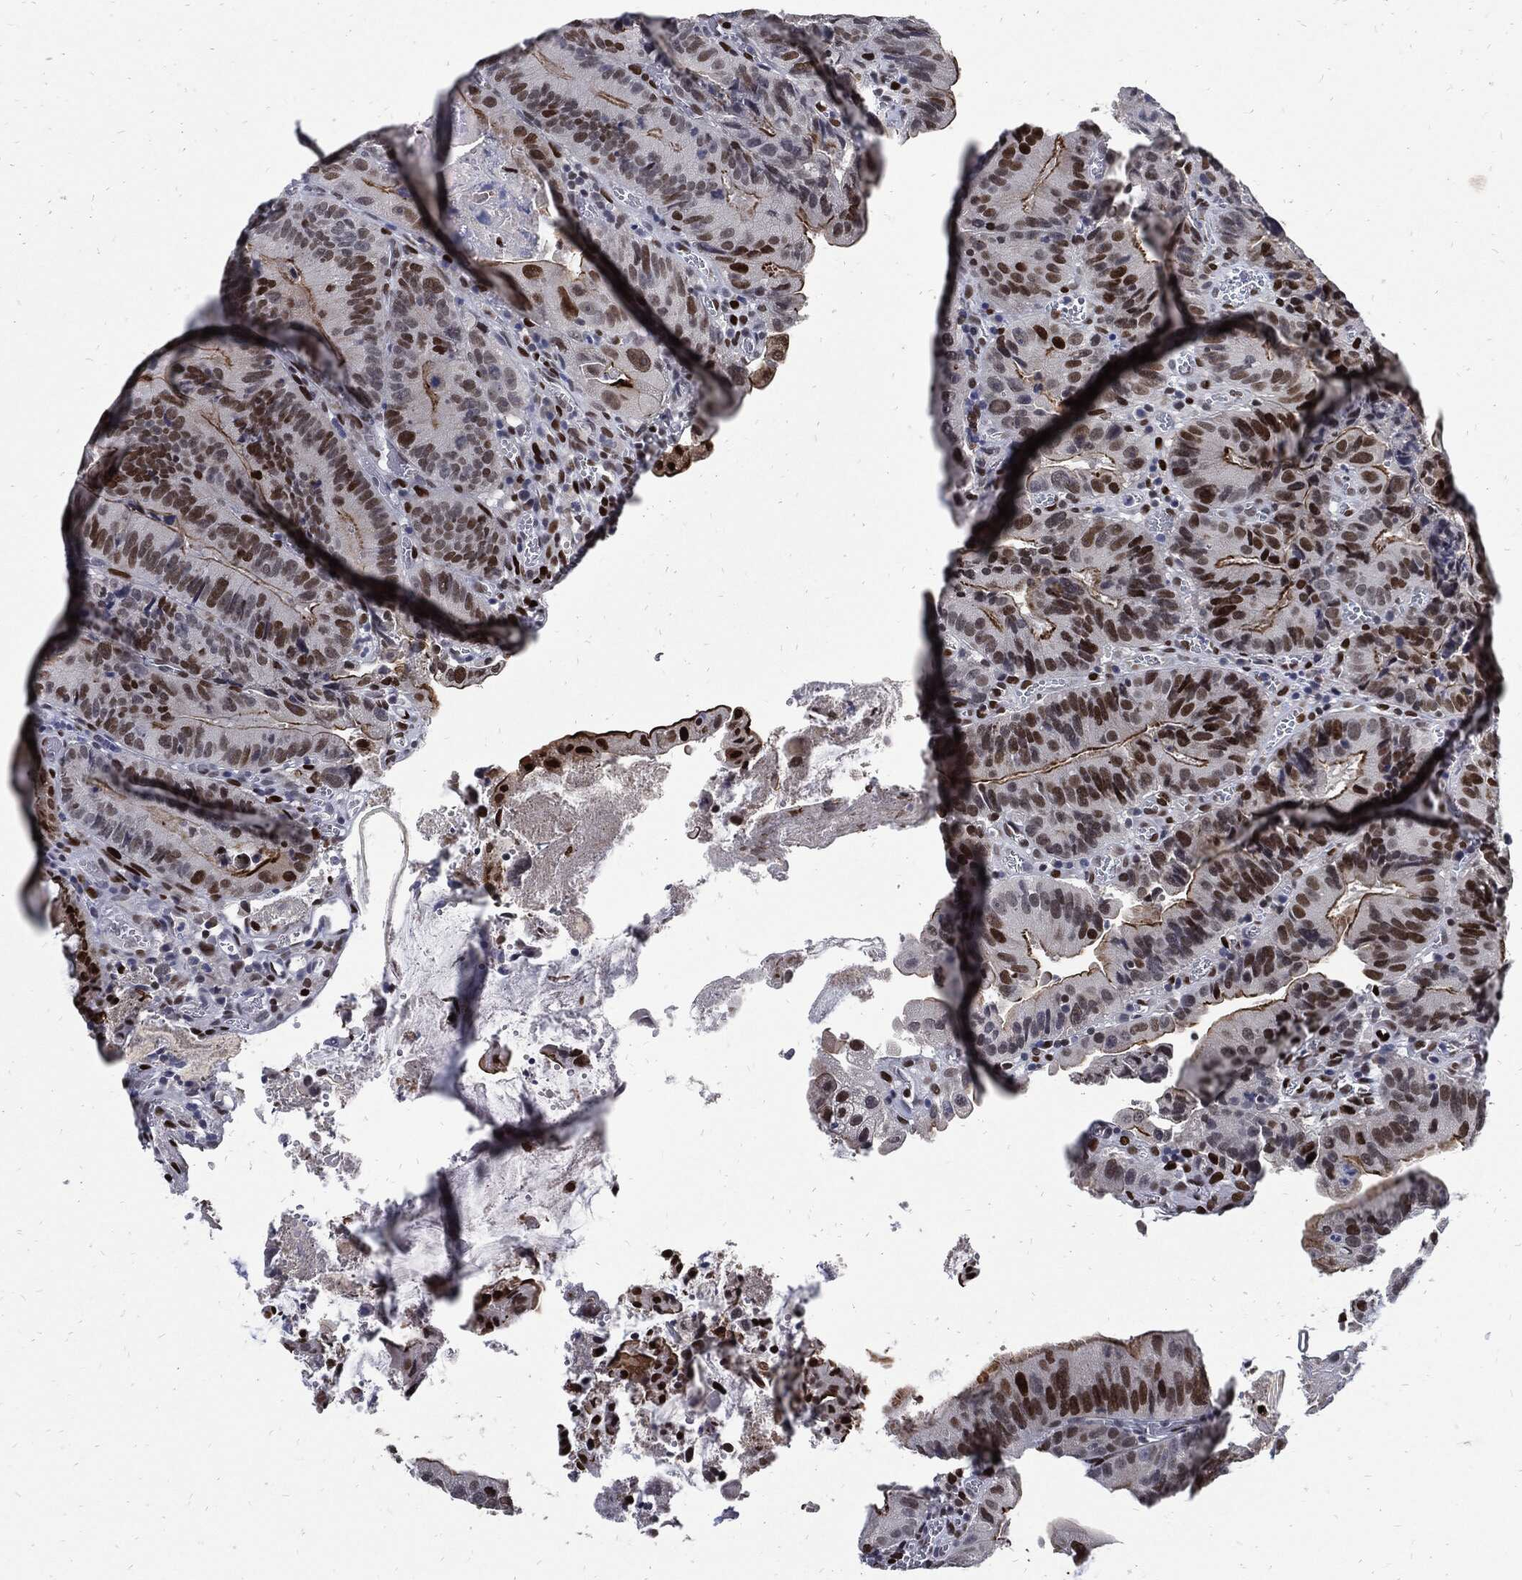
{"staining": {"intensity": "moderate", "quantity": "<25%", "location": "nuclear"}, "tissue": "colorectal cancer", "cell_type": "Tumor cells", "image_type": "cancer", "snomed": [{"axis": "morphology", "description": "Adenocarcinoma, NOS"}, {"axis": "topography", "description": "Colon"}], "caption": "A histopathology image showing moderate nuclear positivity in about <25% of tumor cells in colorectal adenocarcinoma, as visualized by brown immunohistochemical staining.", "gene": "JUN", "patient": {"sex": "female", "age": 86}}